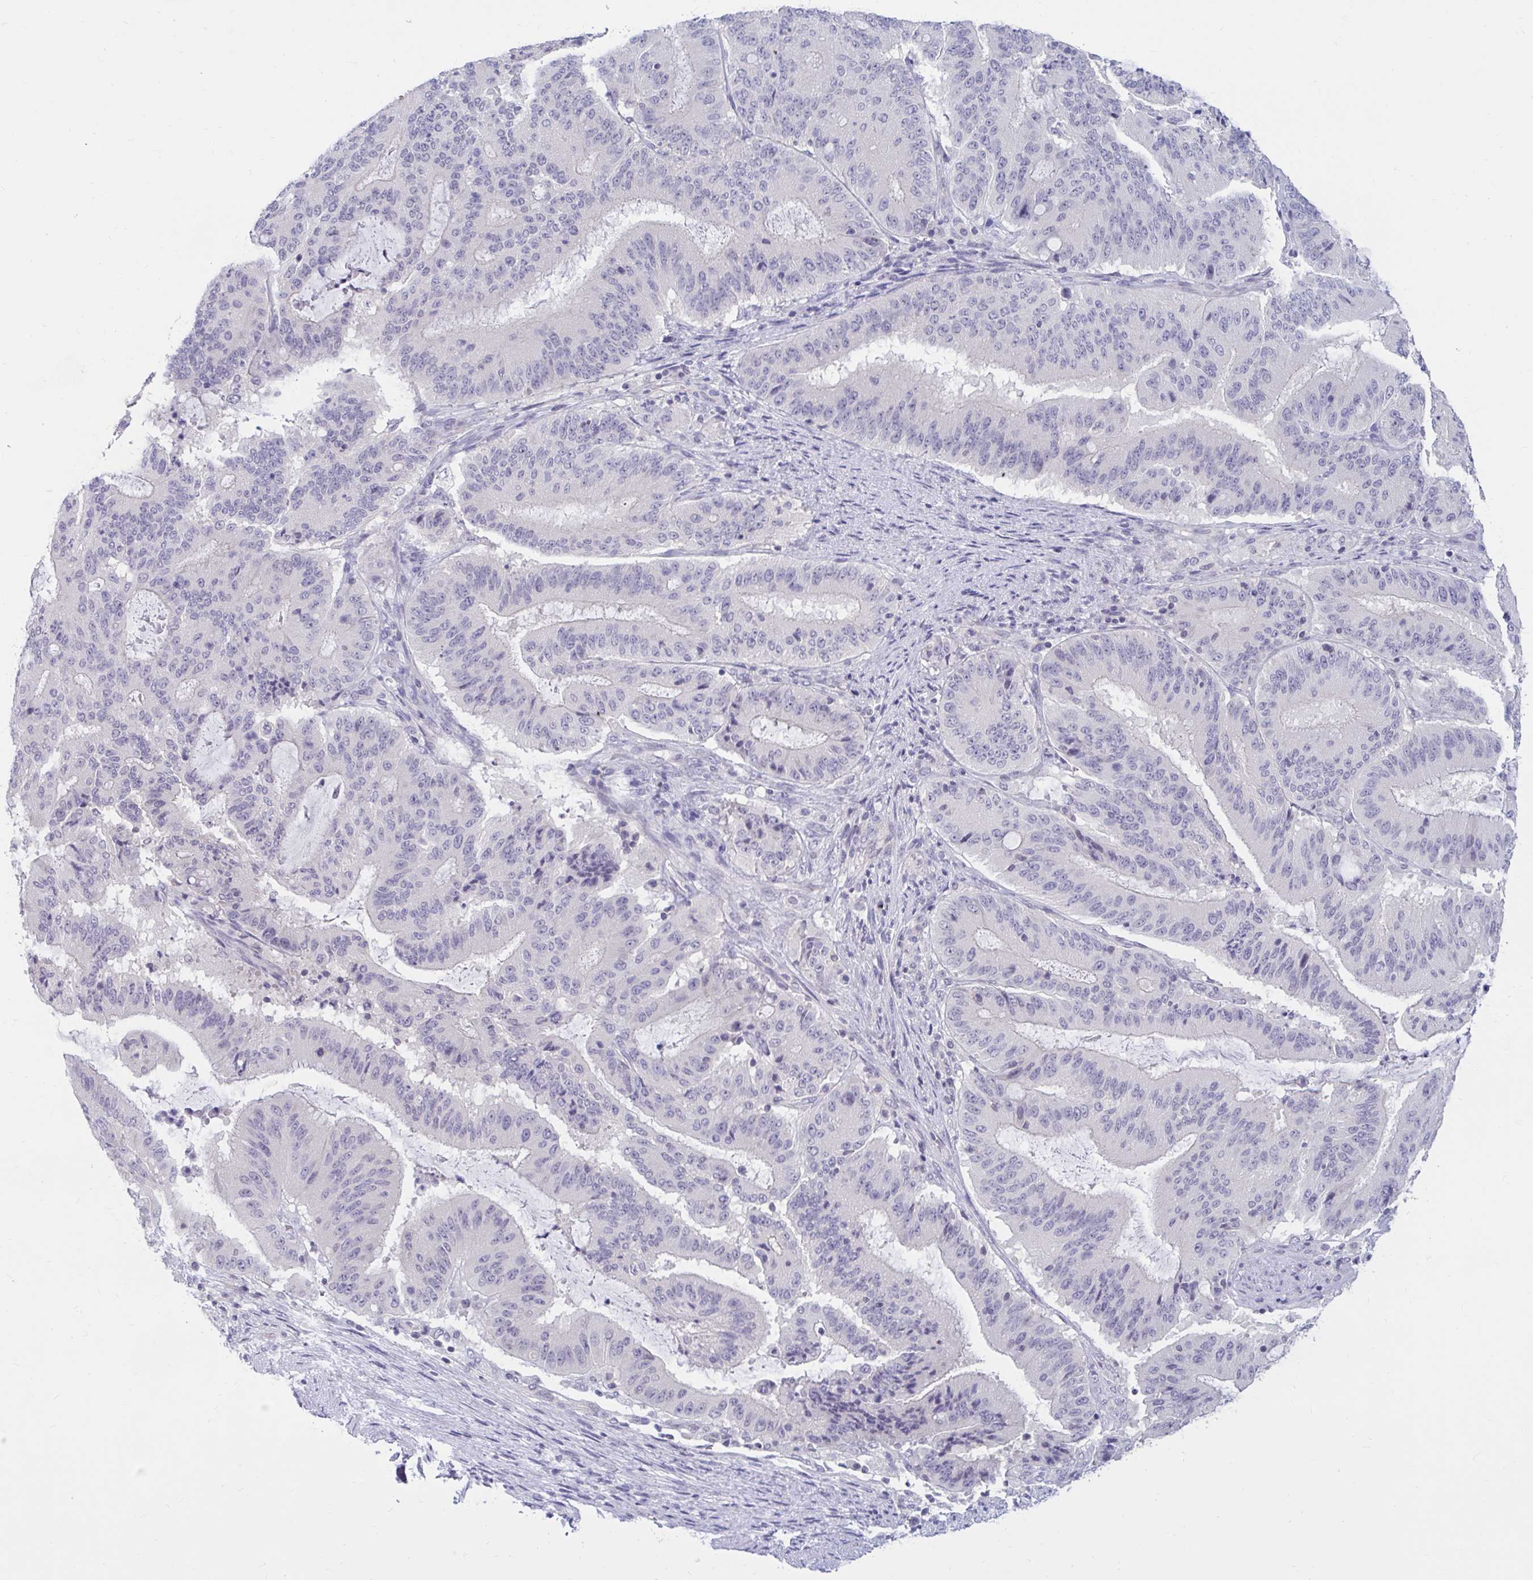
{"staining": {"intensity": "negative", "quantity": "none", "location": "none"}, "tissue": "liver cancer", "cell_type": "Tumor cells", "image_type": "cancer", "snomed": [{"axis": "morphology", "description": "Normal tissue, NOS"}, {"axis": "morphology", "description": "Cholangiocarcinoma"}, {"axis": "topography", "description": "Liver"}, {"axis": "topography", "description": "Peripheral nerve tissue"}], "caption": "Tumor cells show no significant protein positivity in liver cancer.", "gene": "ARPP19", "patient": {"sex": "female", "age": 73}}